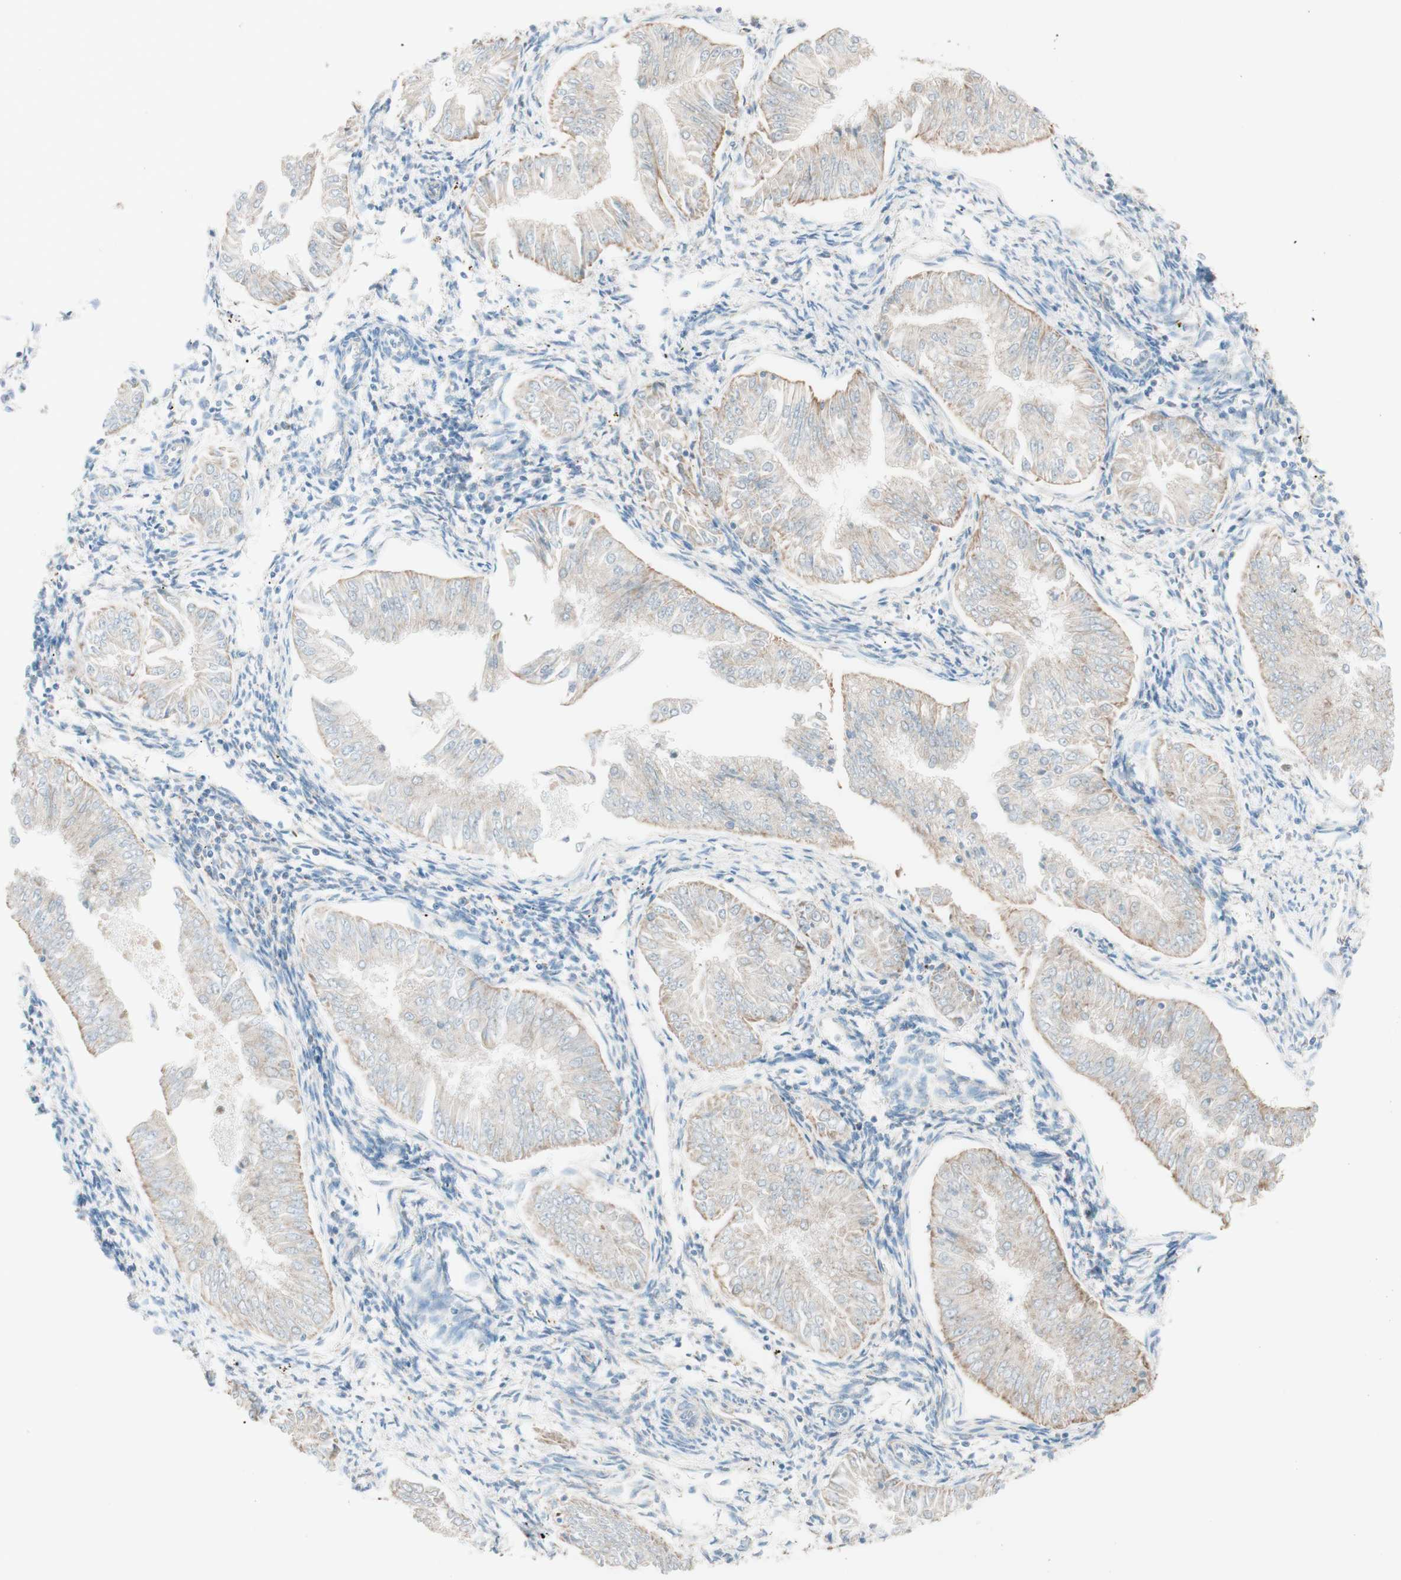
{"staining": {"intensity": "weak", "quantity": "25%-75%", "location": "cytoplasmic/membranous"}, "tissue": "endometrial cancer", "cell_type": "Tumor cells", "image_type": "cancer", "snomed": [{"axis": "morphology", "description": "Adenocarcinoma, NOS"}, {"axis": "topography", "description": "Endometrium"}], "caption": "Immunohistochemical staining of adenocarcinoma (endometrial) displays low levels of weak cytoplasmic/membranous protein expression in about 25%-75% of tumor cells. (Stains: DAB (3,3'-diaminobenzidine) in brown, nuclei in blue, Microscopy: brightfield microscopy at high magnification).", "gene": "TOMM20", "patient": {"sex": "female", "age": 53}}